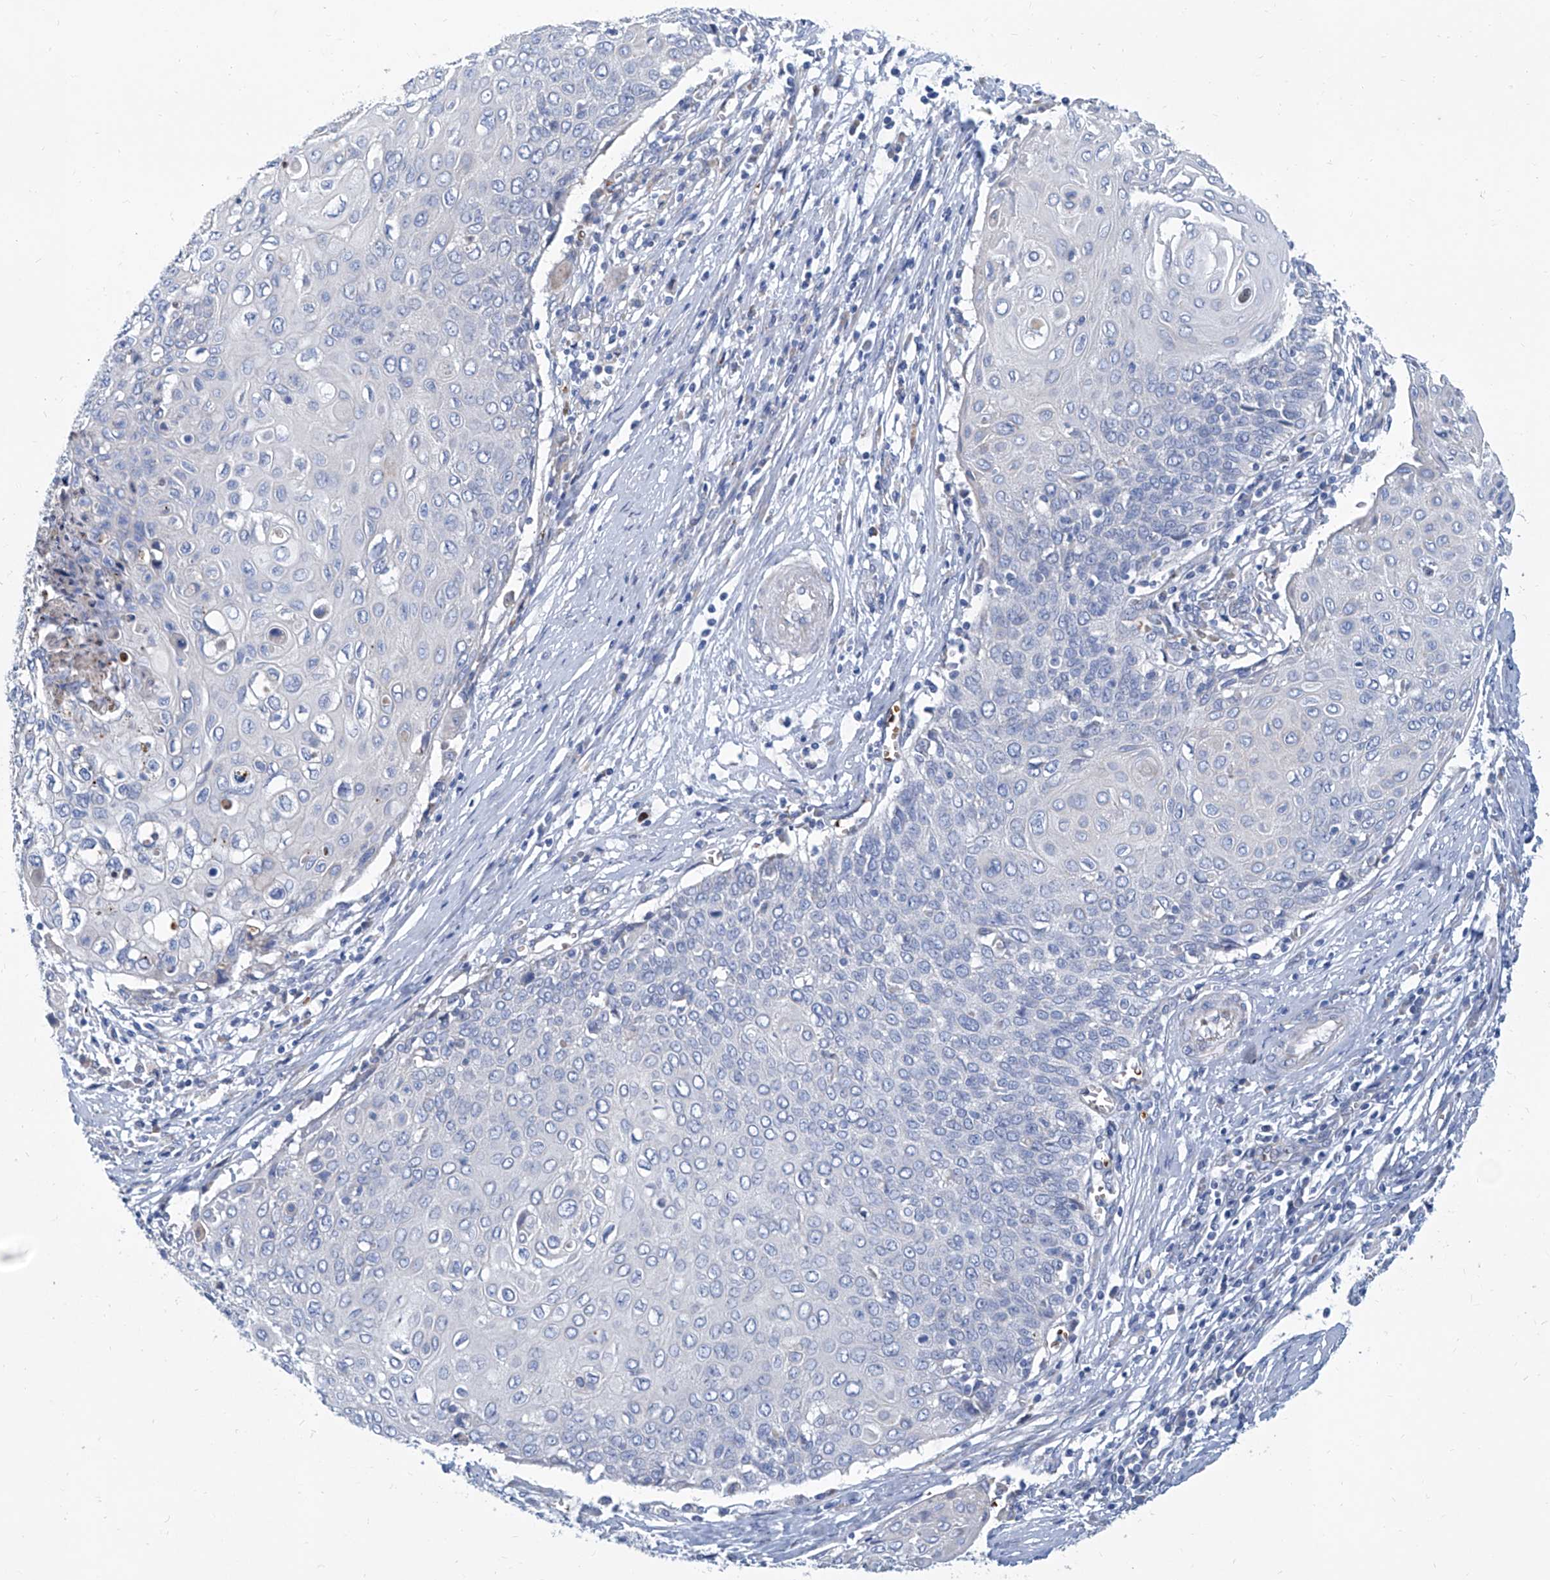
{"staining": {"intensity": "negative", "quantity": "none", "location": "none"}, "tissue": "cervical cancer", "cell_type": "Tumor cells", "image_type": "cancer", "snomed": [{"axis": "morphology", "description": "Squamous cell carcinoma, NOS"}, {"axis": "topography", "description": "Cervix"}], "caption": "Tumor cells are negative for brown protein staining in cervical cancer (squamous cell carcinoma). Brightfield microscopy of immunohistochemistry (IHC) stained with DAB (brown) and hematoxylin (blue), captured at high magnification.", "gene": "FPR2", "patient": {"sex": "female", "age": 39}}